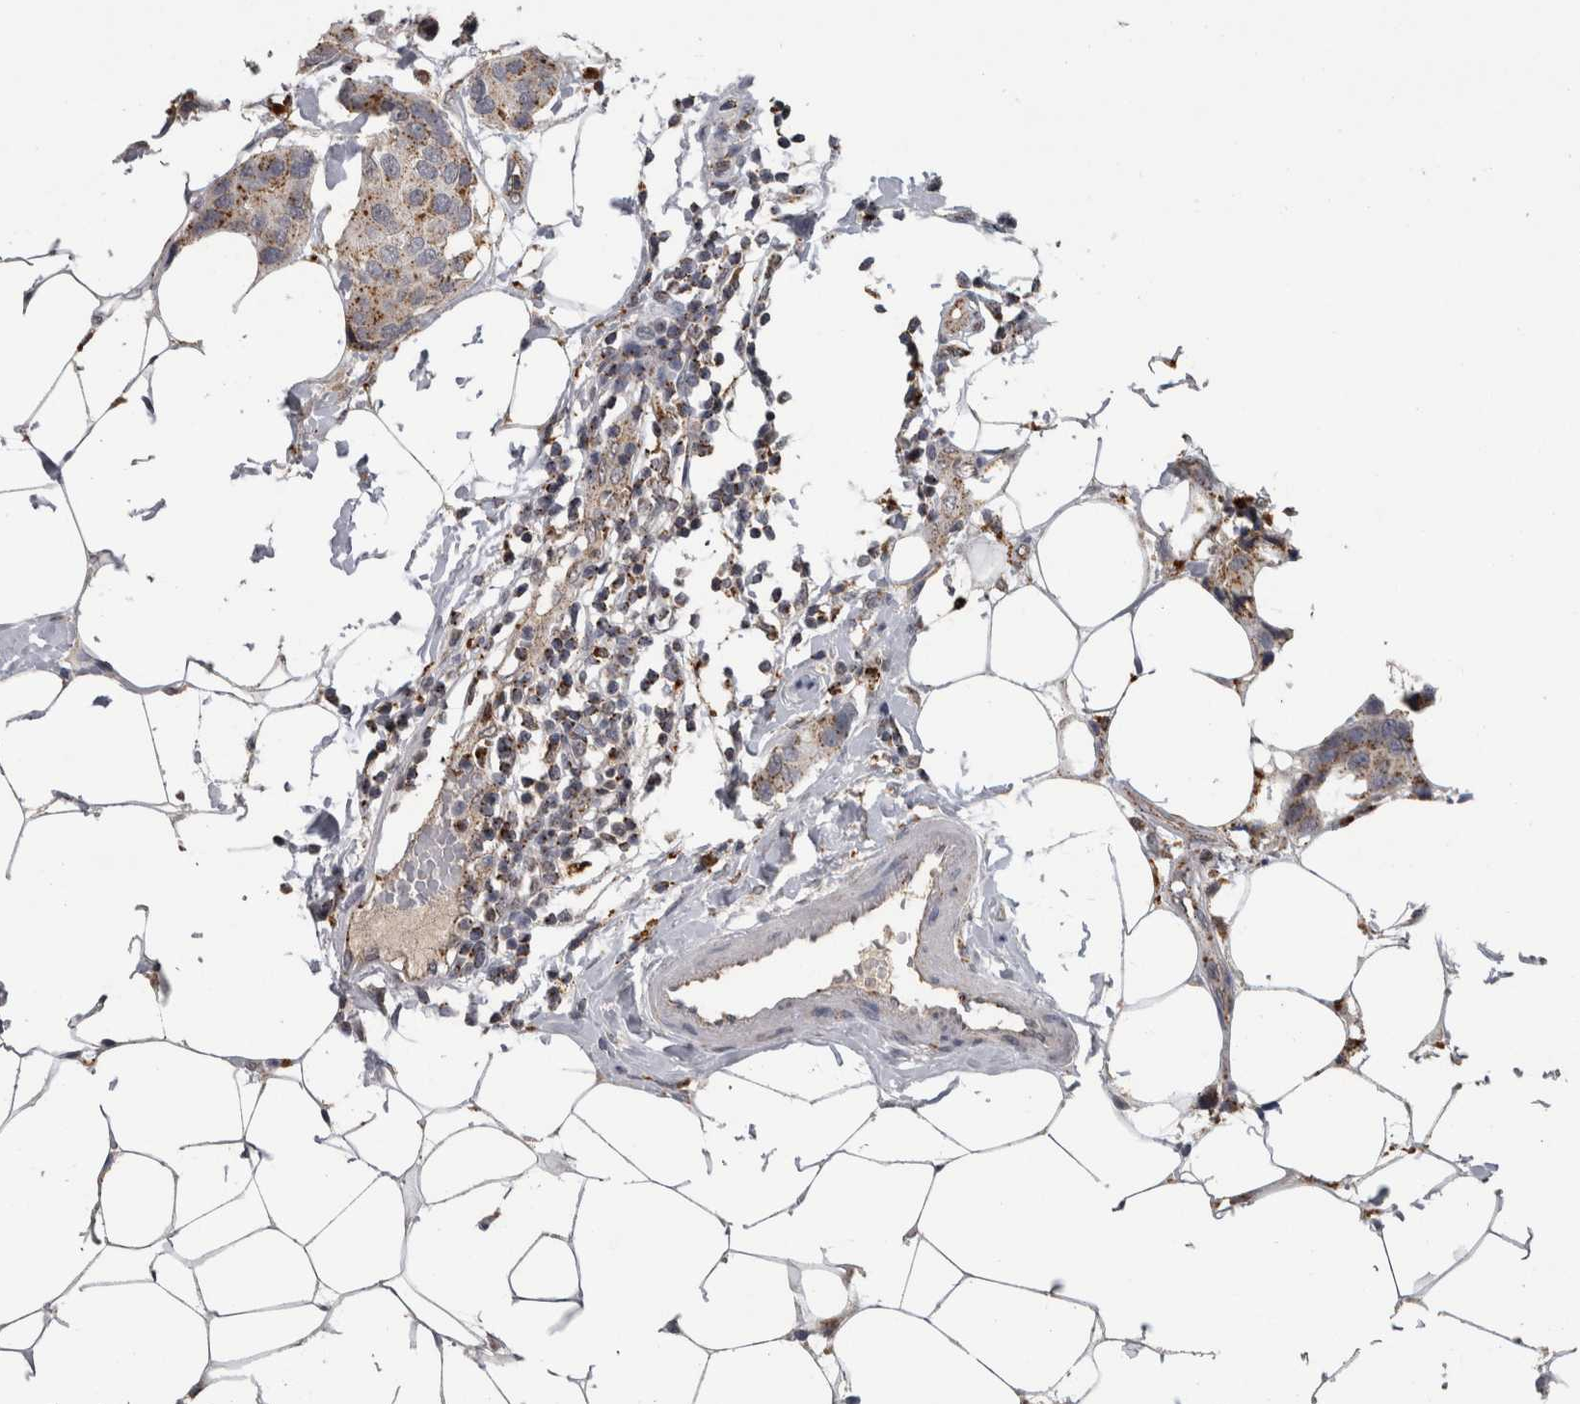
{"staining": {"intensity": "moderate", "quantity": "25%-75%", "location": "cytoplasmic/membranous"}, "tissue": "breast cancer", "cell_type": "Tumor cells", "image_type": "cancer", "snomed": [{"axis": "morphology", "description": "Normal tissue, NOS"}, {"axis": "morphology", "description": "Duct carcinoma"}, {"axis": "topography", "description": "Breast"}], "caption": "Human invasive ductal carcinoma (breast) stained with a protein marker reveals moderate staining in tumor cells.", "gene": "NAAA", "patient": {"sex": "female", "age": 39}}